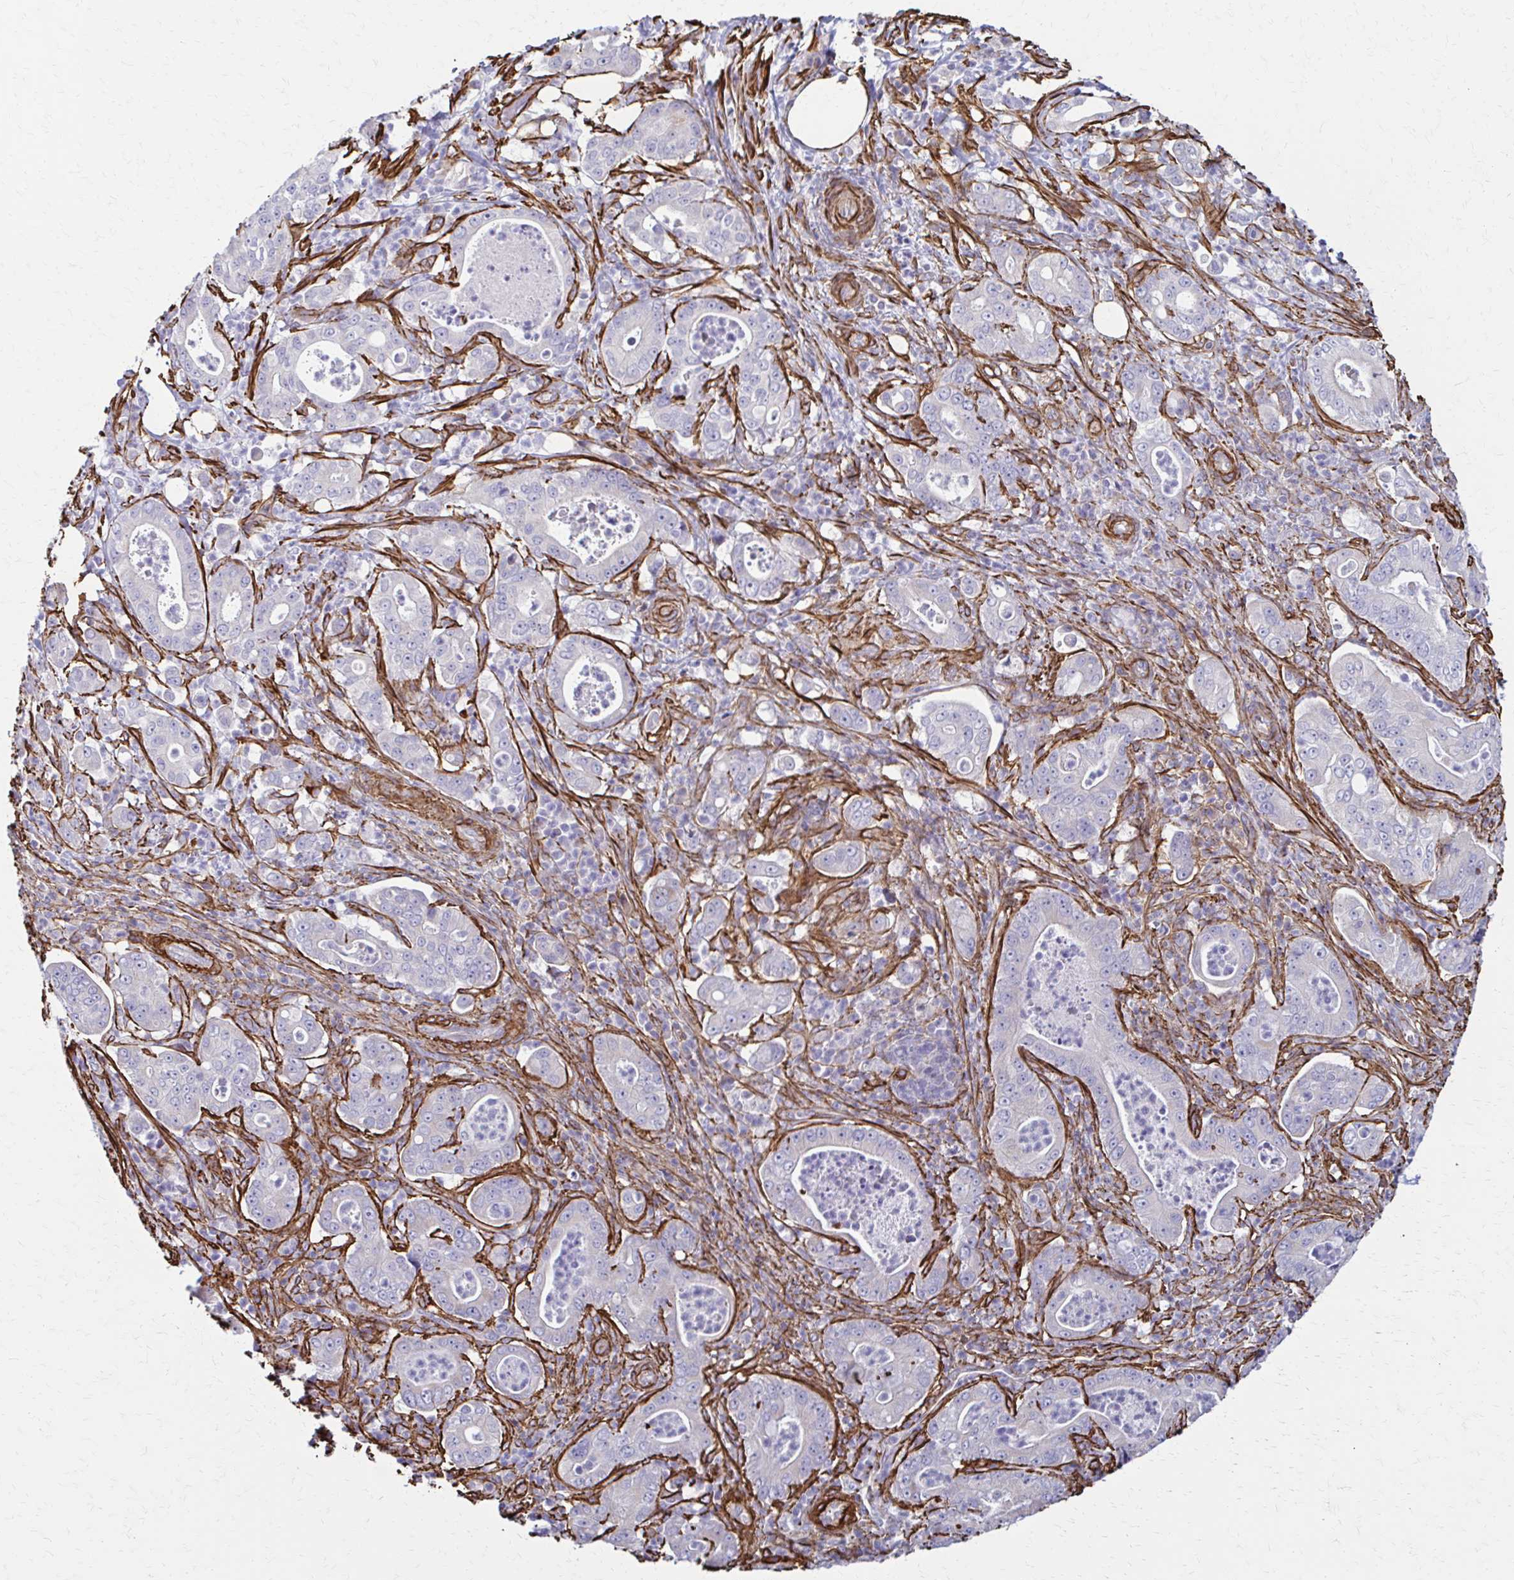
{"staining": {"intensity": "negative", "quantity": "none", "location": "none"}, "tissue": "pancreatic cancer", "cell_type": "Tumor cells", "image_type": "cancer", "snomed": [{"axis": "morphology", "description": "Adenocarcinoma, NOS"}, {"axis": "topography", "description": "Pancreas"}], "caption": "Tumor cells are negative for protein expression in human pancreatic adenocarcinoma.", "gene": "TIMMDC1", "patient": {"sex": "male", "age": 71}}